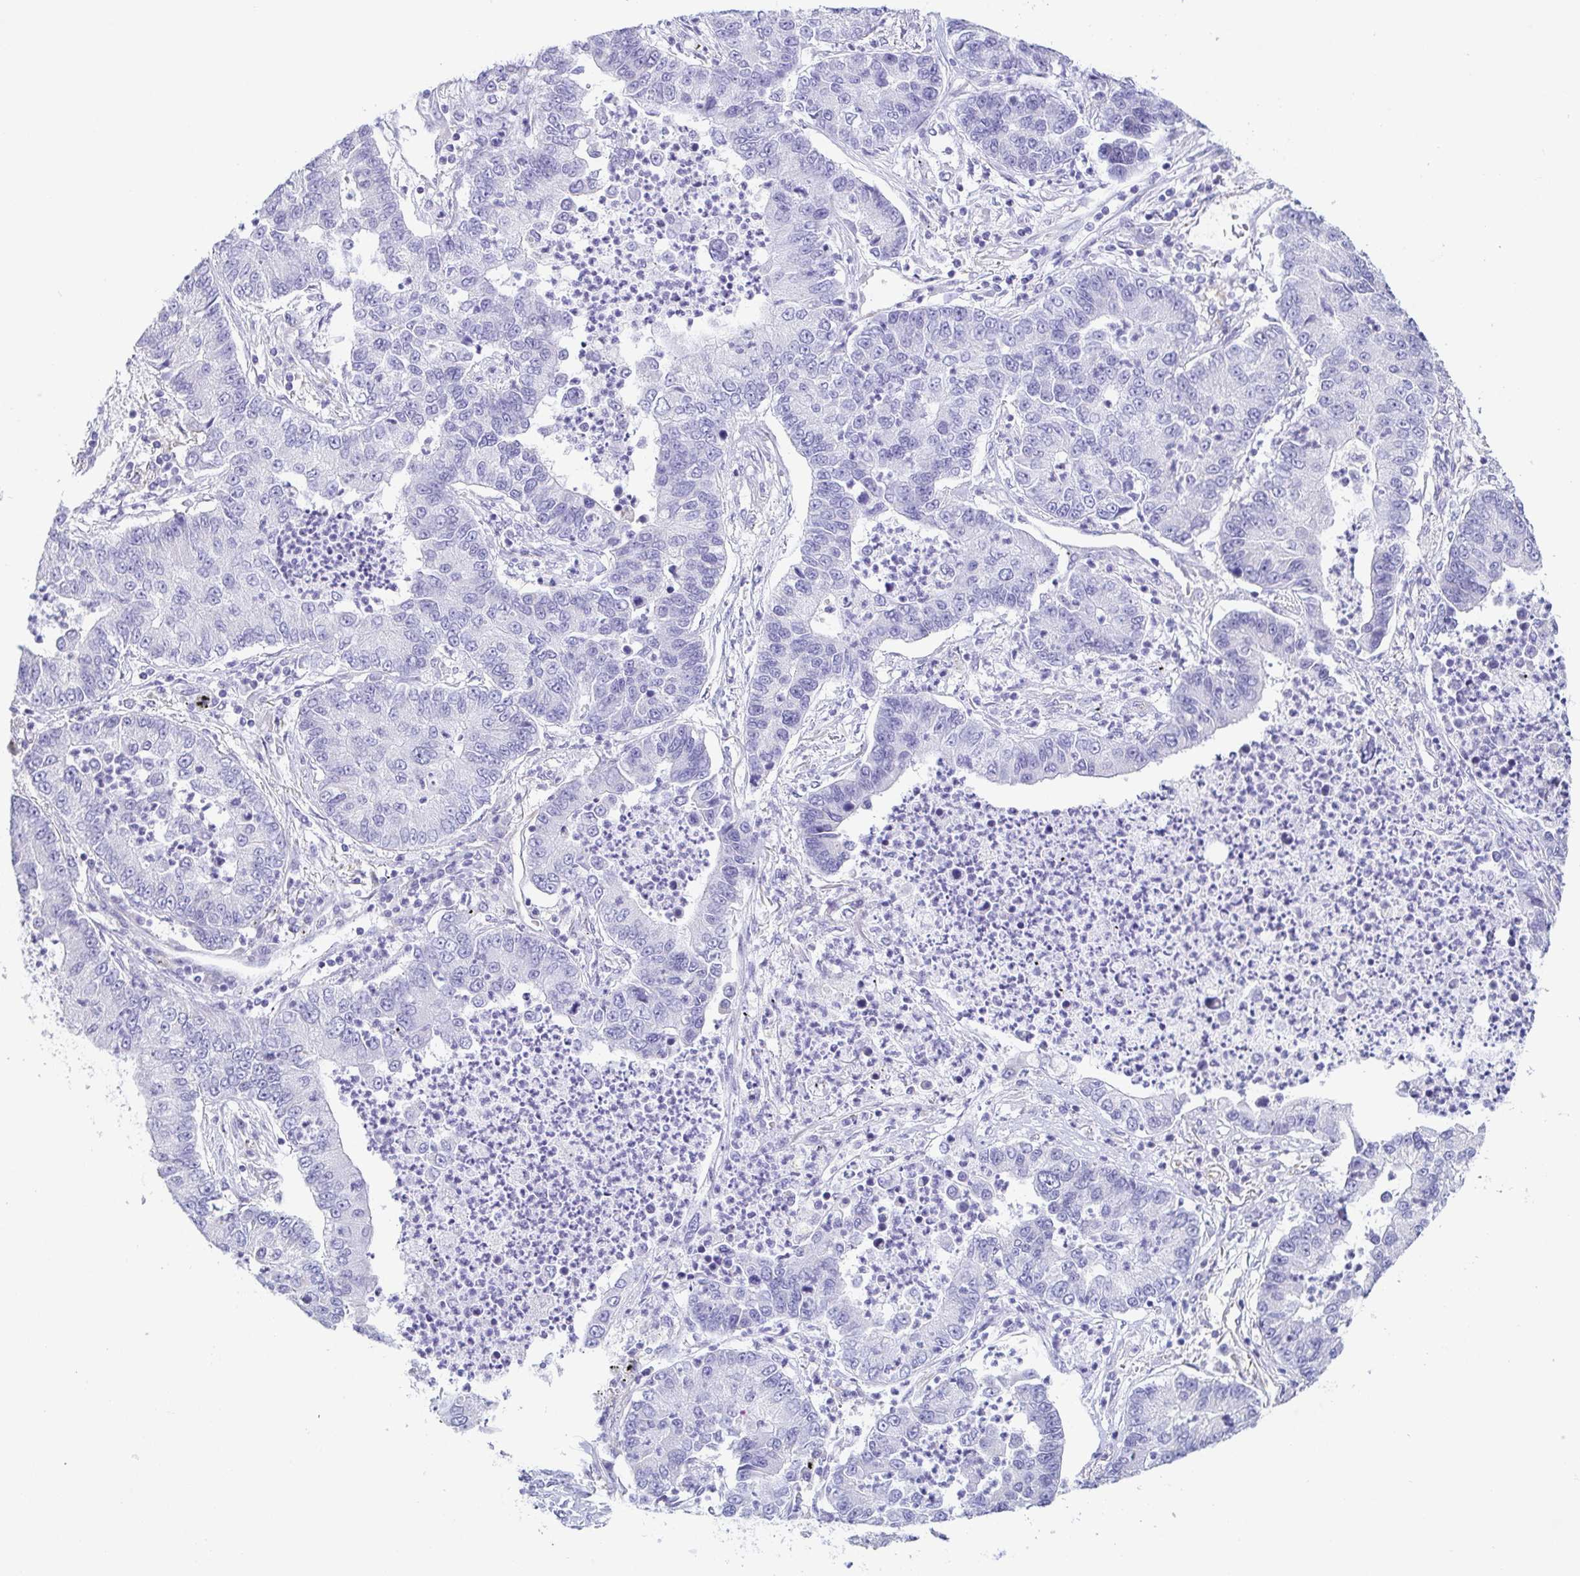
{"staining": {"intensity": "negative", "quantity": "none", "location": "none"}, "tissue": "lung cancer", "cell_type": "Tumor cells", "image_type": "cancer", "snomed": [{"axis": "morphology", "description": "Adenocarcinoma, NOS"}, {"axis": "topography", "description": "Lung"}], "caption": "Immunohistochemistry photomicrograph of neoplastic tissue: lung cancer stained with DAB (3,3'-diaminobenzidine) reveals no significant protein staining in tumor cells. (Brightfield microscopy of DAB (3,3'-diaminobenzidine) immunohistochemistry (IHC) at high magnification).", "gene": "PRR27", "patient": {"sex": "female", "age": 57}}